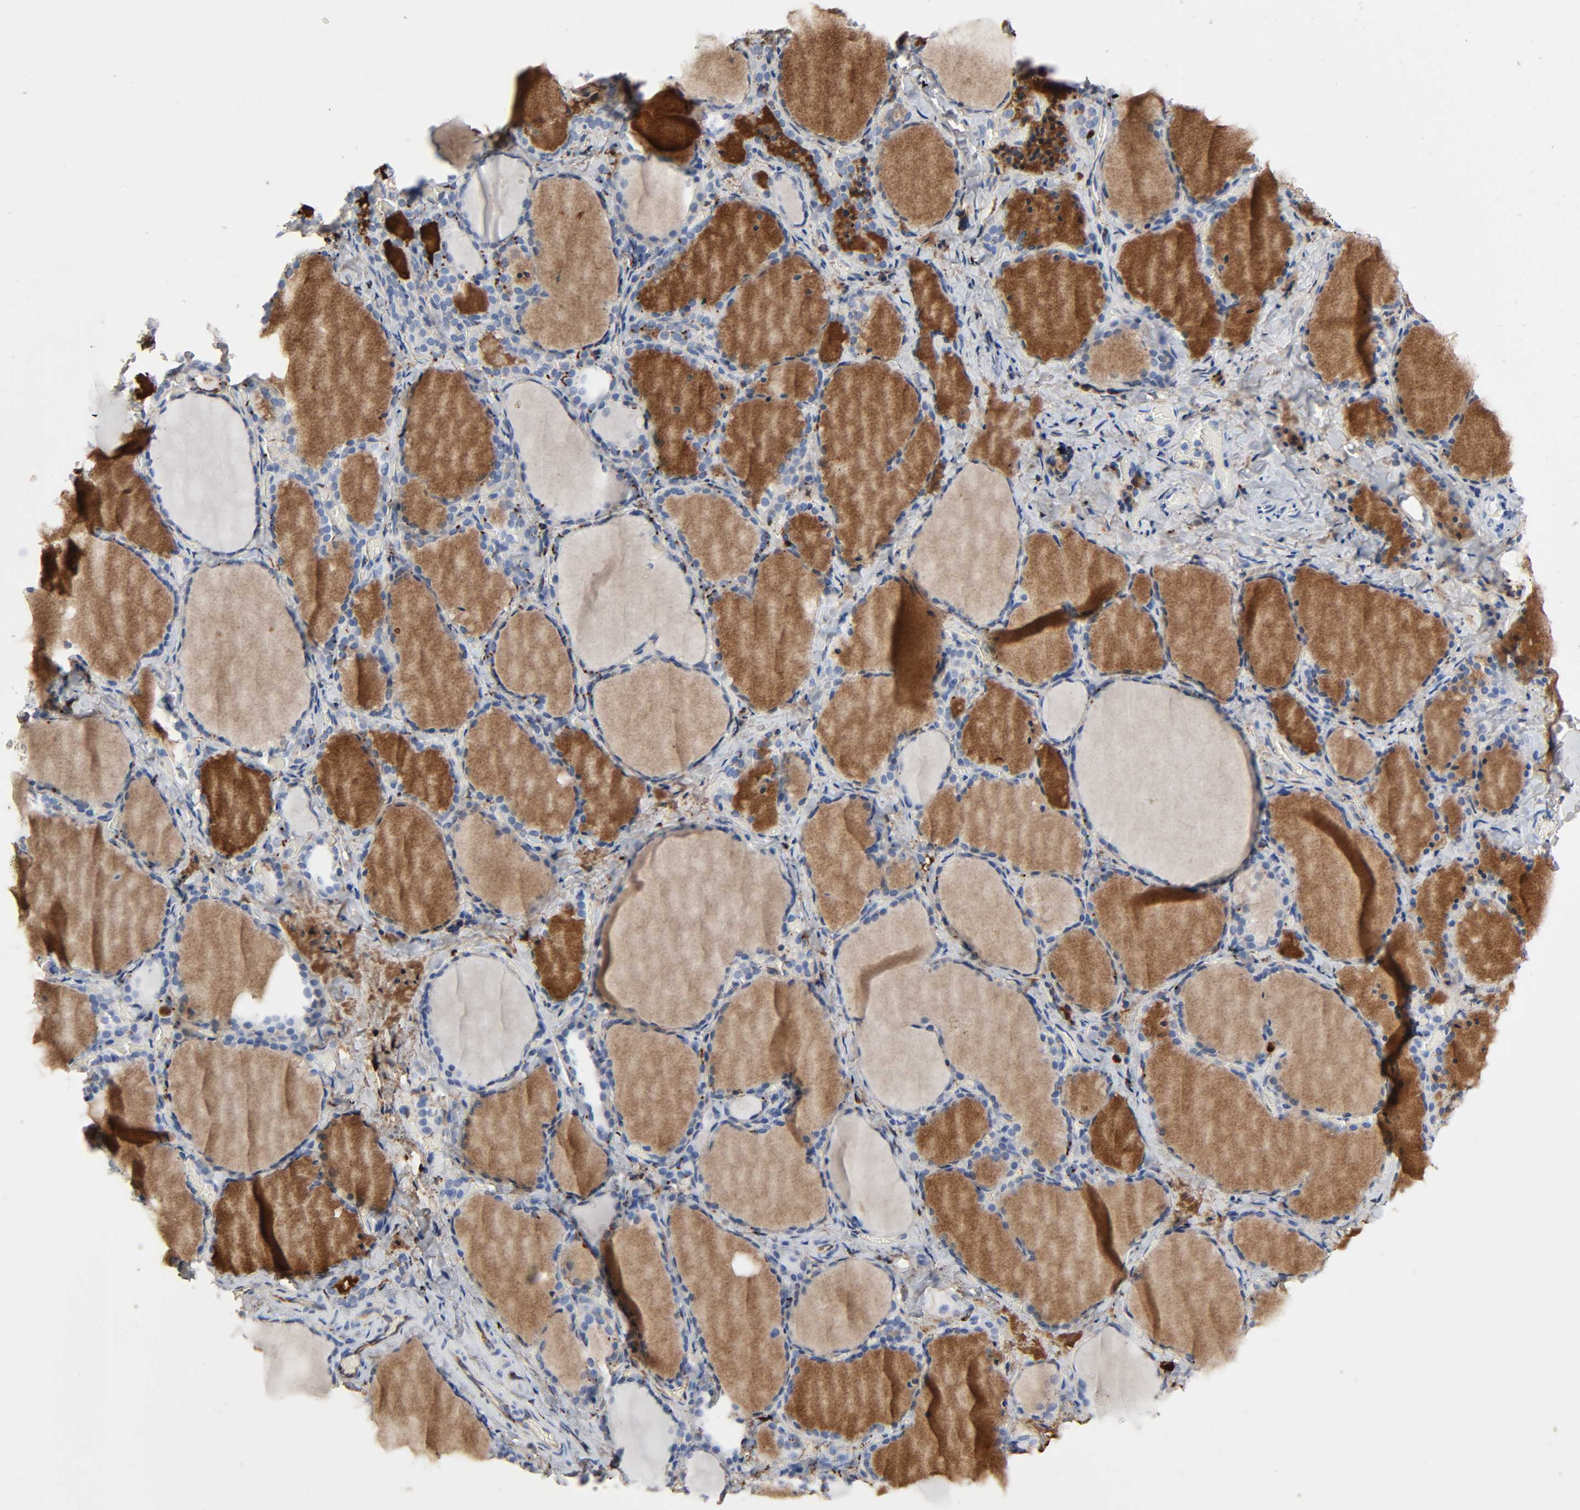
{"staining": {"intensity": "moderate", "quantity": "<25%", "location": "cytoplasmic/membranous"}, "tissue": "thyroid gland", "cell_type": "Glandular cells", "image_type": "normal", "snomed": [{"axis": "morphology", "description": "Normal tissue, NOS"}, {"axis": "morphology", "description": "Papillary adenocarcinoma, NOS"}, {"axis": "topography", "description": "Thyroid gland"}], "caption": "Brown immunohistochemical staining in normal thyroid gland reveals moderate cytoplasmic/membranous staining in about <25% of glandular cells. (Stains: DAB (3,3'-diaminobenzidine) in brown, nuclei in blue, Microscopy: brightfield microscopy at high magnification).", "gene": "C3", "patient": {"sex": "female", "age": 30}}